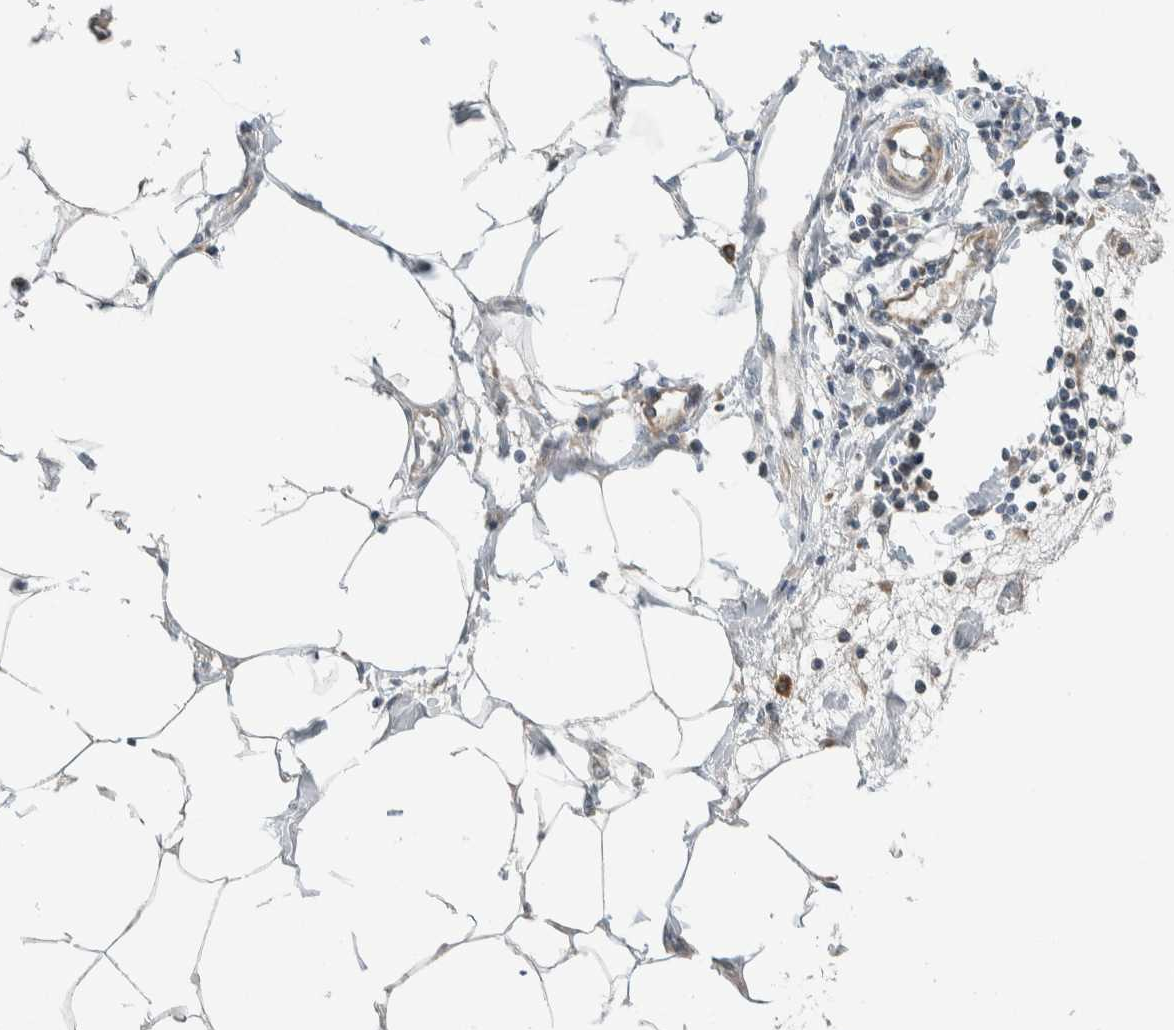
{"staining": {"intensity": "negative", "quantity": "none", "location": "none"}, "tissue": "adipose tissue", "cell_type": "Adipocytes", "image_type": "normal", "snomed": [{"axis": "morphology", "description": "Normal tissue, NOS"}, {"axis": "morphology", "description": "Adenocarcinoma, NOS"}, {"axis": "topography", "description": "Colon"}, {"axis": "topography", "description": "Peripheral nerve tissue"}], "caption": "The micrograph exhibits no significant expression in adipocytes of adipose tissue. (DAB immunohistochemistry (IHC) visualized using brightfield microscopy, high magnification).", "gene": "SLFN12L", "patient": {"sex": "male", "age": 14}}